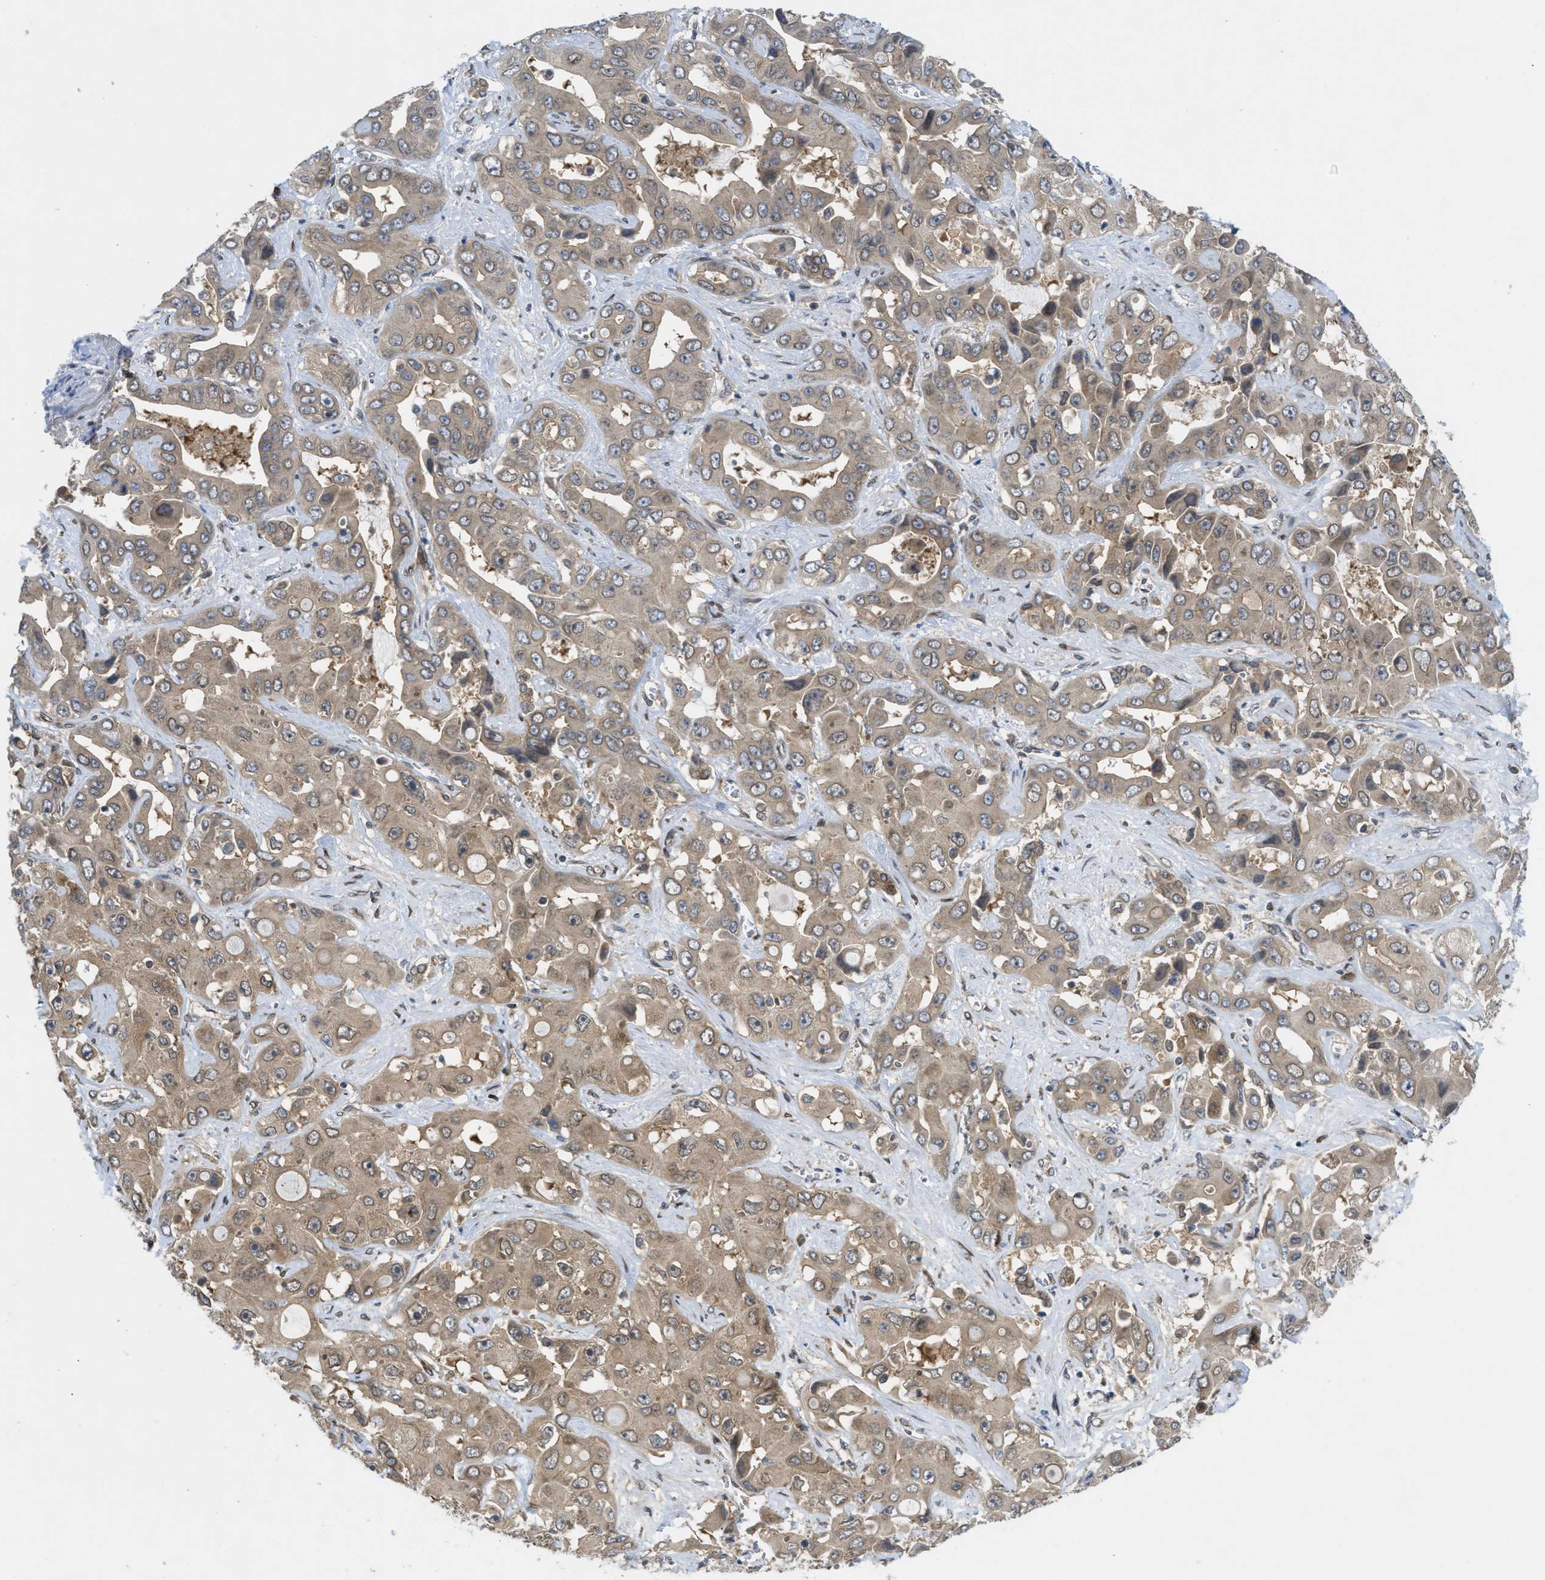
{"staining": {"intensity": "moderate", "quantity": ">75%", "location": "cytoplasmic/membranous"}, "tissue": "liver cancer", "cell_type": "Tumor cells", "image_type": "cancer", "snomed": [{"axis": "morphology", "description": "Cholangiocarcinoma"}, {"axis": "topography", "description": "Liver"}], "caption": "Cholangiocarcinoma (liver) stained for a protein (brown) exhibits moderate cytoplasmic/membranous positive positivity in approximately >75% of tumor cells.", "gene": "EIF2AK3", "patient": {"sex": "female", "age": 52}}